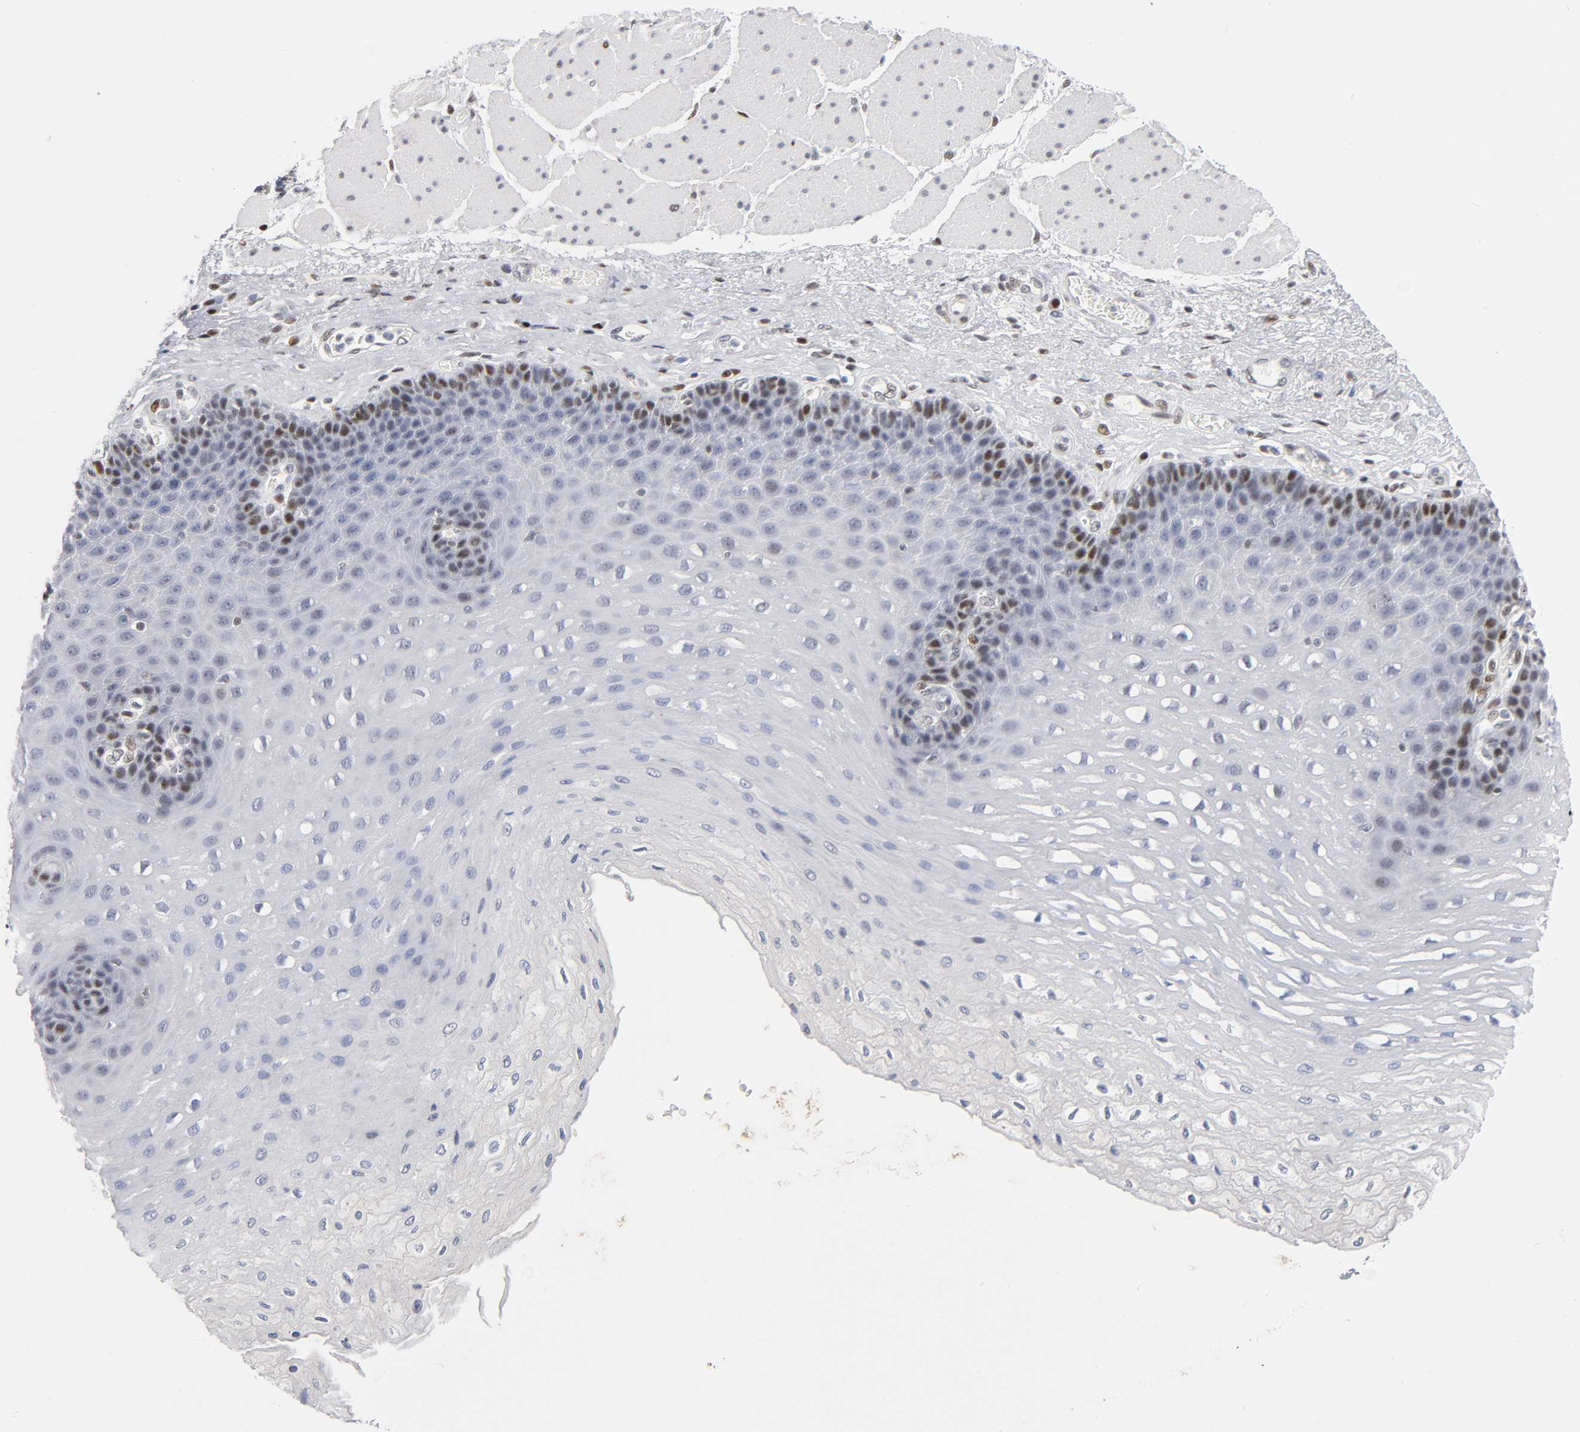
{"staining": {"intensity": "moderate", "quantity": "<25%", "location": "nuclear"}, "tissue": "esophagus", "cell_type": "Squamous epithelial cells", "image_type": "normal", "snomed": [{"axis": "morphology", "description": "Normal tissue, NOS"}, {"axis": "topography", "description": "Esophagus"}], "caption": "Immunohistochemical staining of benign esophagus reveals low levels of moderate nuclear positivity in approximately <25% of squamous epithelial cells. (brown staining indicates protein expression, while blue staining denotes nuclei).", "gene": "SP3", "patient": {"sex": "female", "age": 72}}